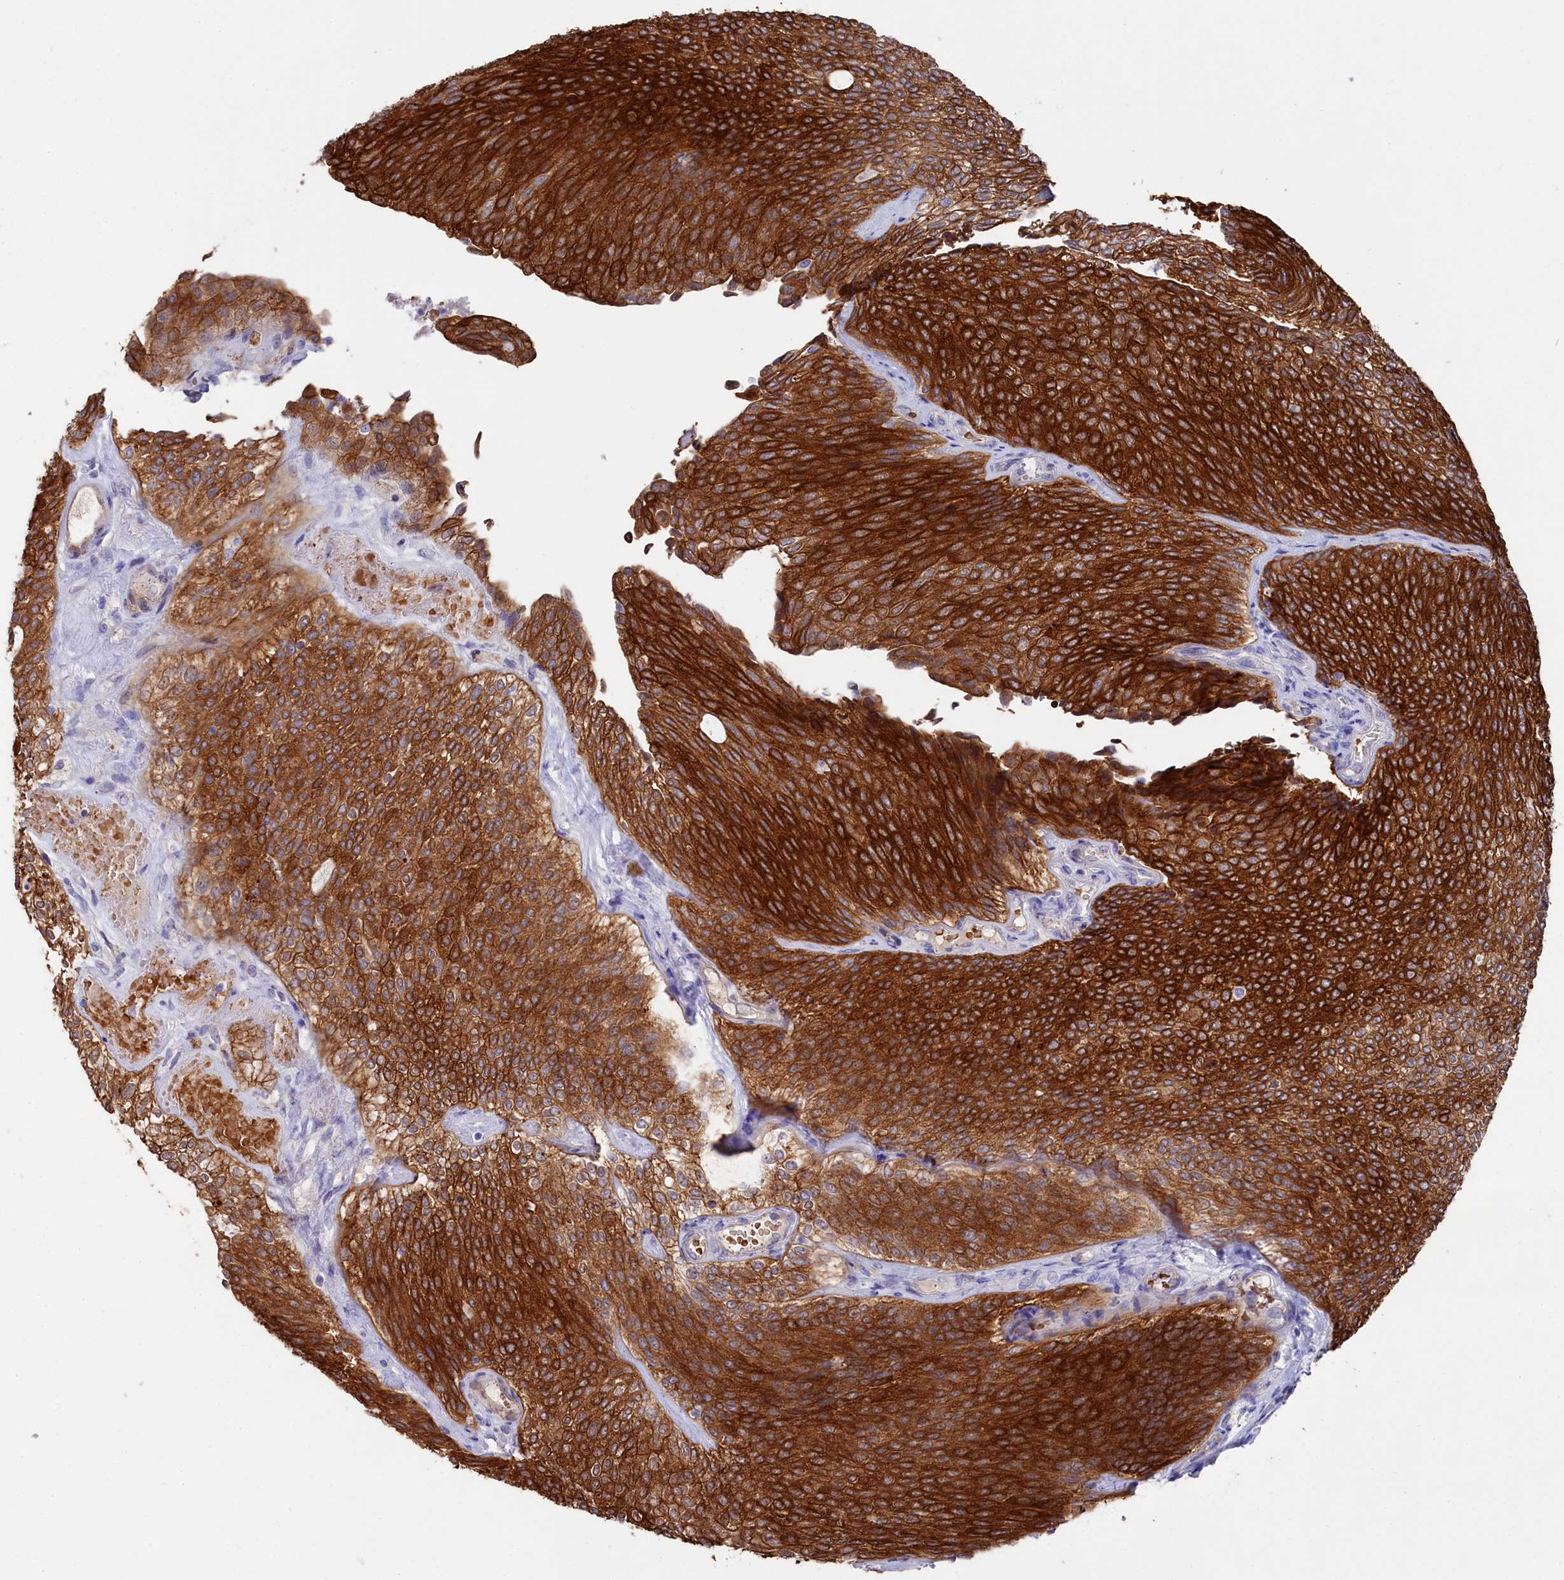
{"staining": {"intensity": "strong", "quantity": ">75%", "location": "cytoplasmic/membranous"}, "tissue": "urothelial cancer", "cell_type": "Tumor cells", "image_type": "cancer", "snomed": [{"axis": "morphology", "description": "Urothelial carcinoma, Low grade"}, {"axis": "topography", "description": "Urinary bladder"}], "caption": "Urothelial carcinoma (low-grade) stained for a protein (brown) reveals strong cytoplasmic/membranous positive positivity in approximately >75% of tumor cells.", "gene": "LHFPL4", "patient": {"sex": "female", "age": 79}}